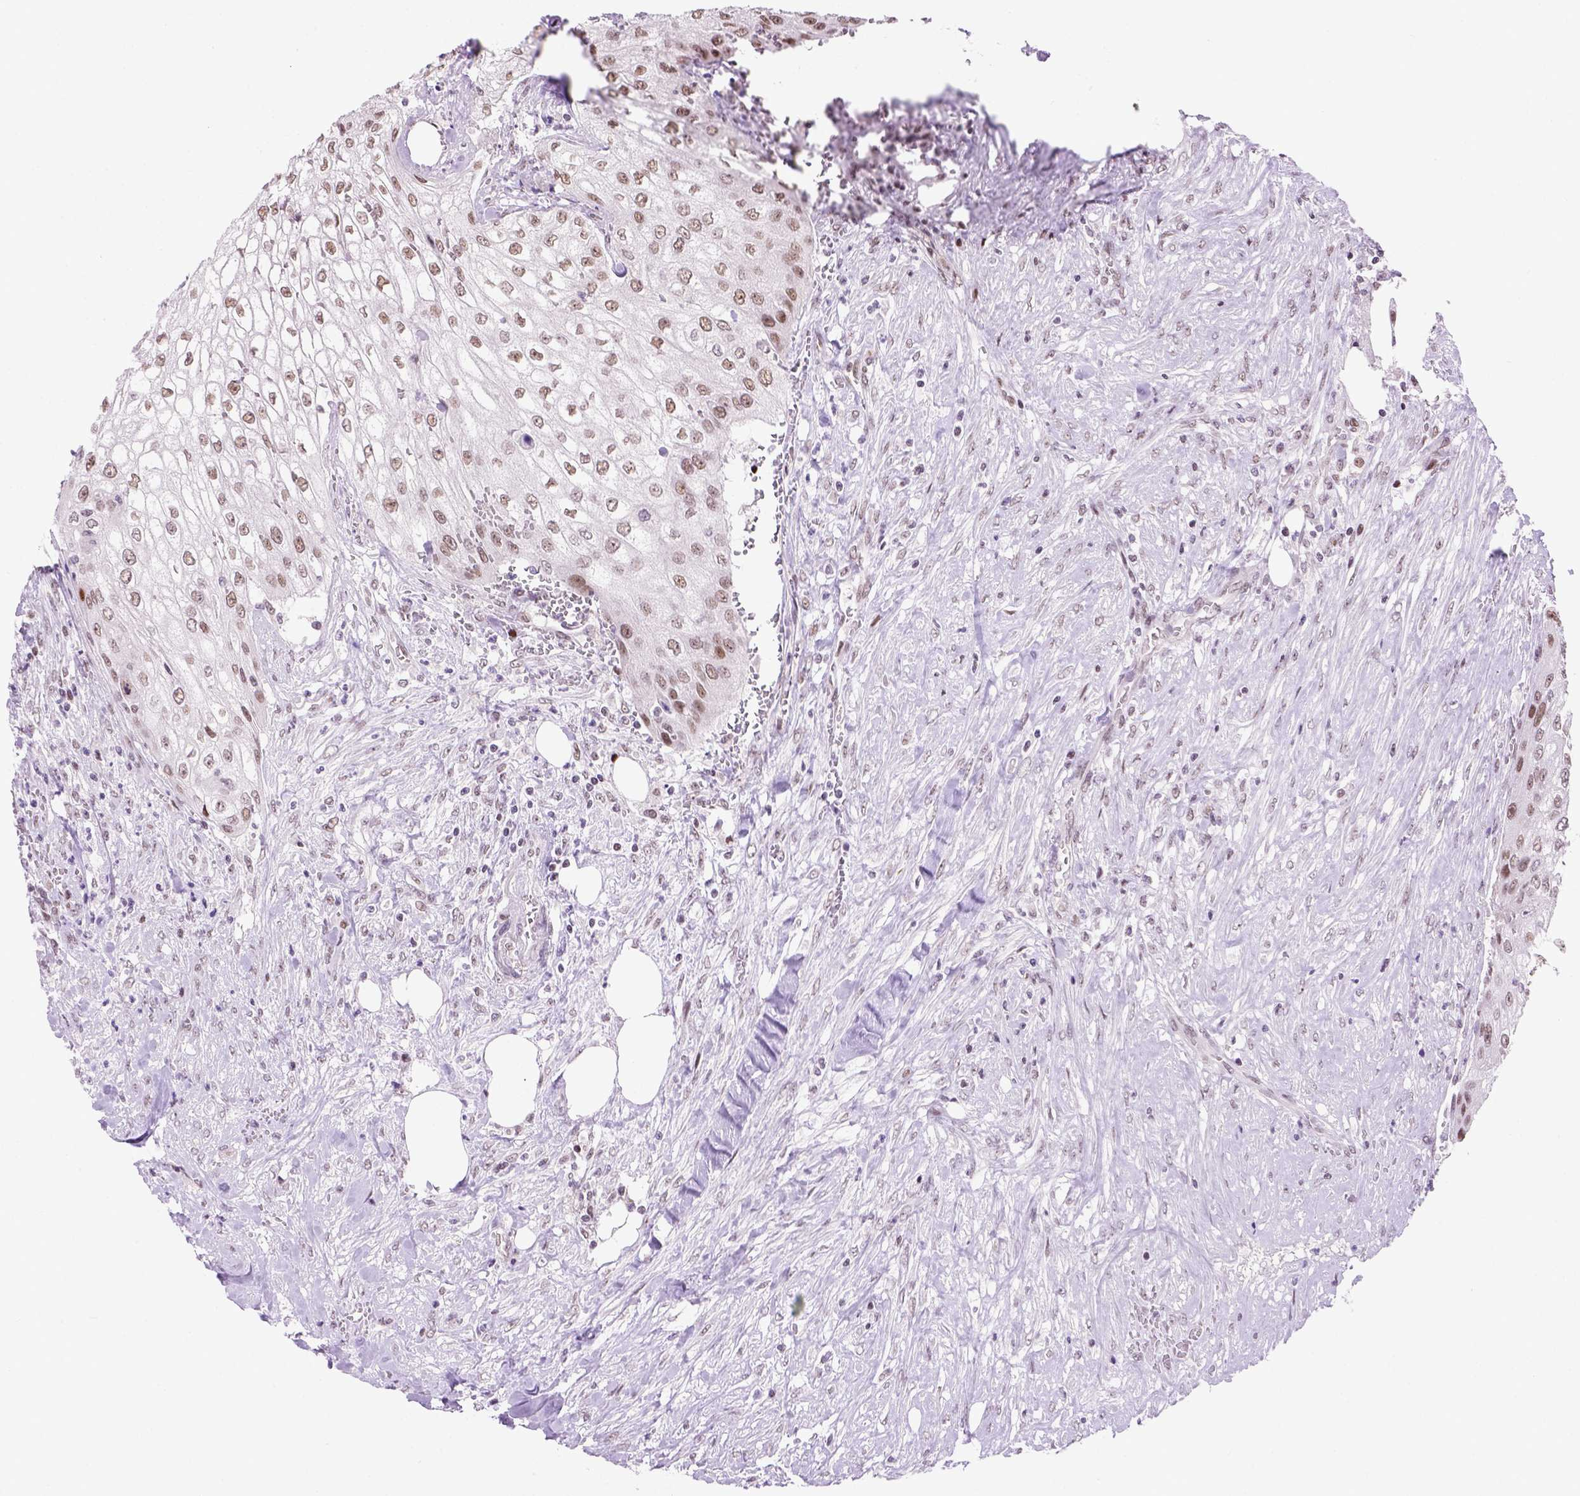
{"staining": {"intensity": "moderate", "quantity": "<25%", "location": "nuclear"}, "tissue": "urothelial cancer", "cell_type": "Tumor cells", "image_type": "cancer", "snomed": [{"axis": "morphology", "description": "Urothelial carcinoma, High grade"}, {"axis": "topography", "description": "Urinary bladder"}], "caption": "Immunohistochemical staining of human urothelial cancer demonstrates moderate nuclear protein expression in about <25% of tumor cells. The staining is performed using DAB (3,3'-diaminobenzidine) brown chromogen to label protein expression. The nuclei are counter-stained blue using hematoxylin.", "gene": "TBPL1", "patient": {"sex": "male", "age": 62}}